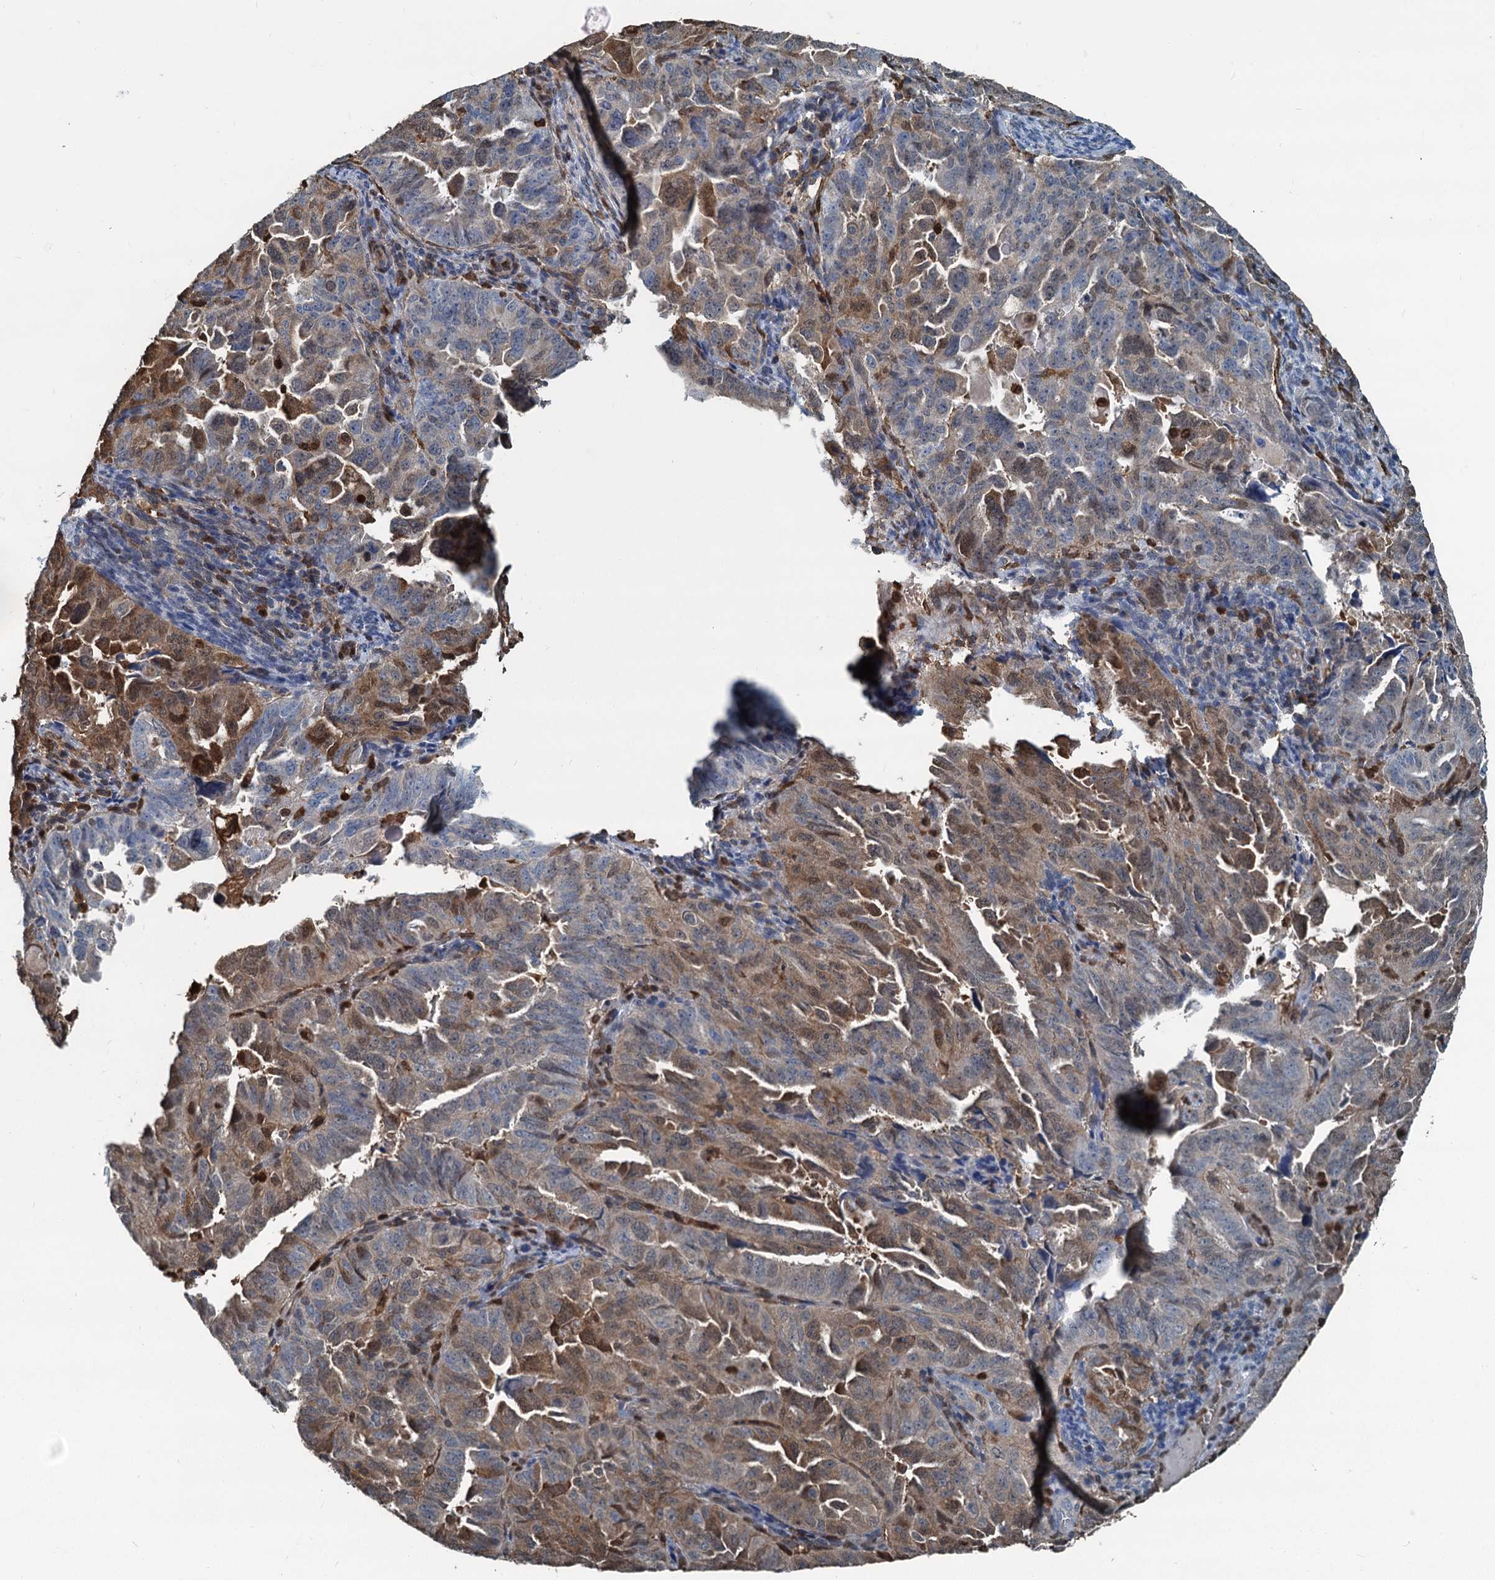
{"staining": {"intensity": "moderate", "quantity": "25%-75%", "location": "cytoplasmic/membranous,nuclear"}, "tissue": "endometrial cancer", "cell_type": "Tumor cells", "image_type": "cancer", "snomed": [{"axis": "morphology", "description": "Adenocarcinoma, NOS"}, {"axis": "topography", "description": "Endometrium"}], "caption": "DAB (3,3'-diaminobenzidine) immunohistochemical staining of human endometrial cancer reveals moderate cytoplasmic/membranous and nuclear protein positivity in about 25%-75% of tumor cells.", "gene": "S100A6", "patient": {"sex": "female", "age": 65}}